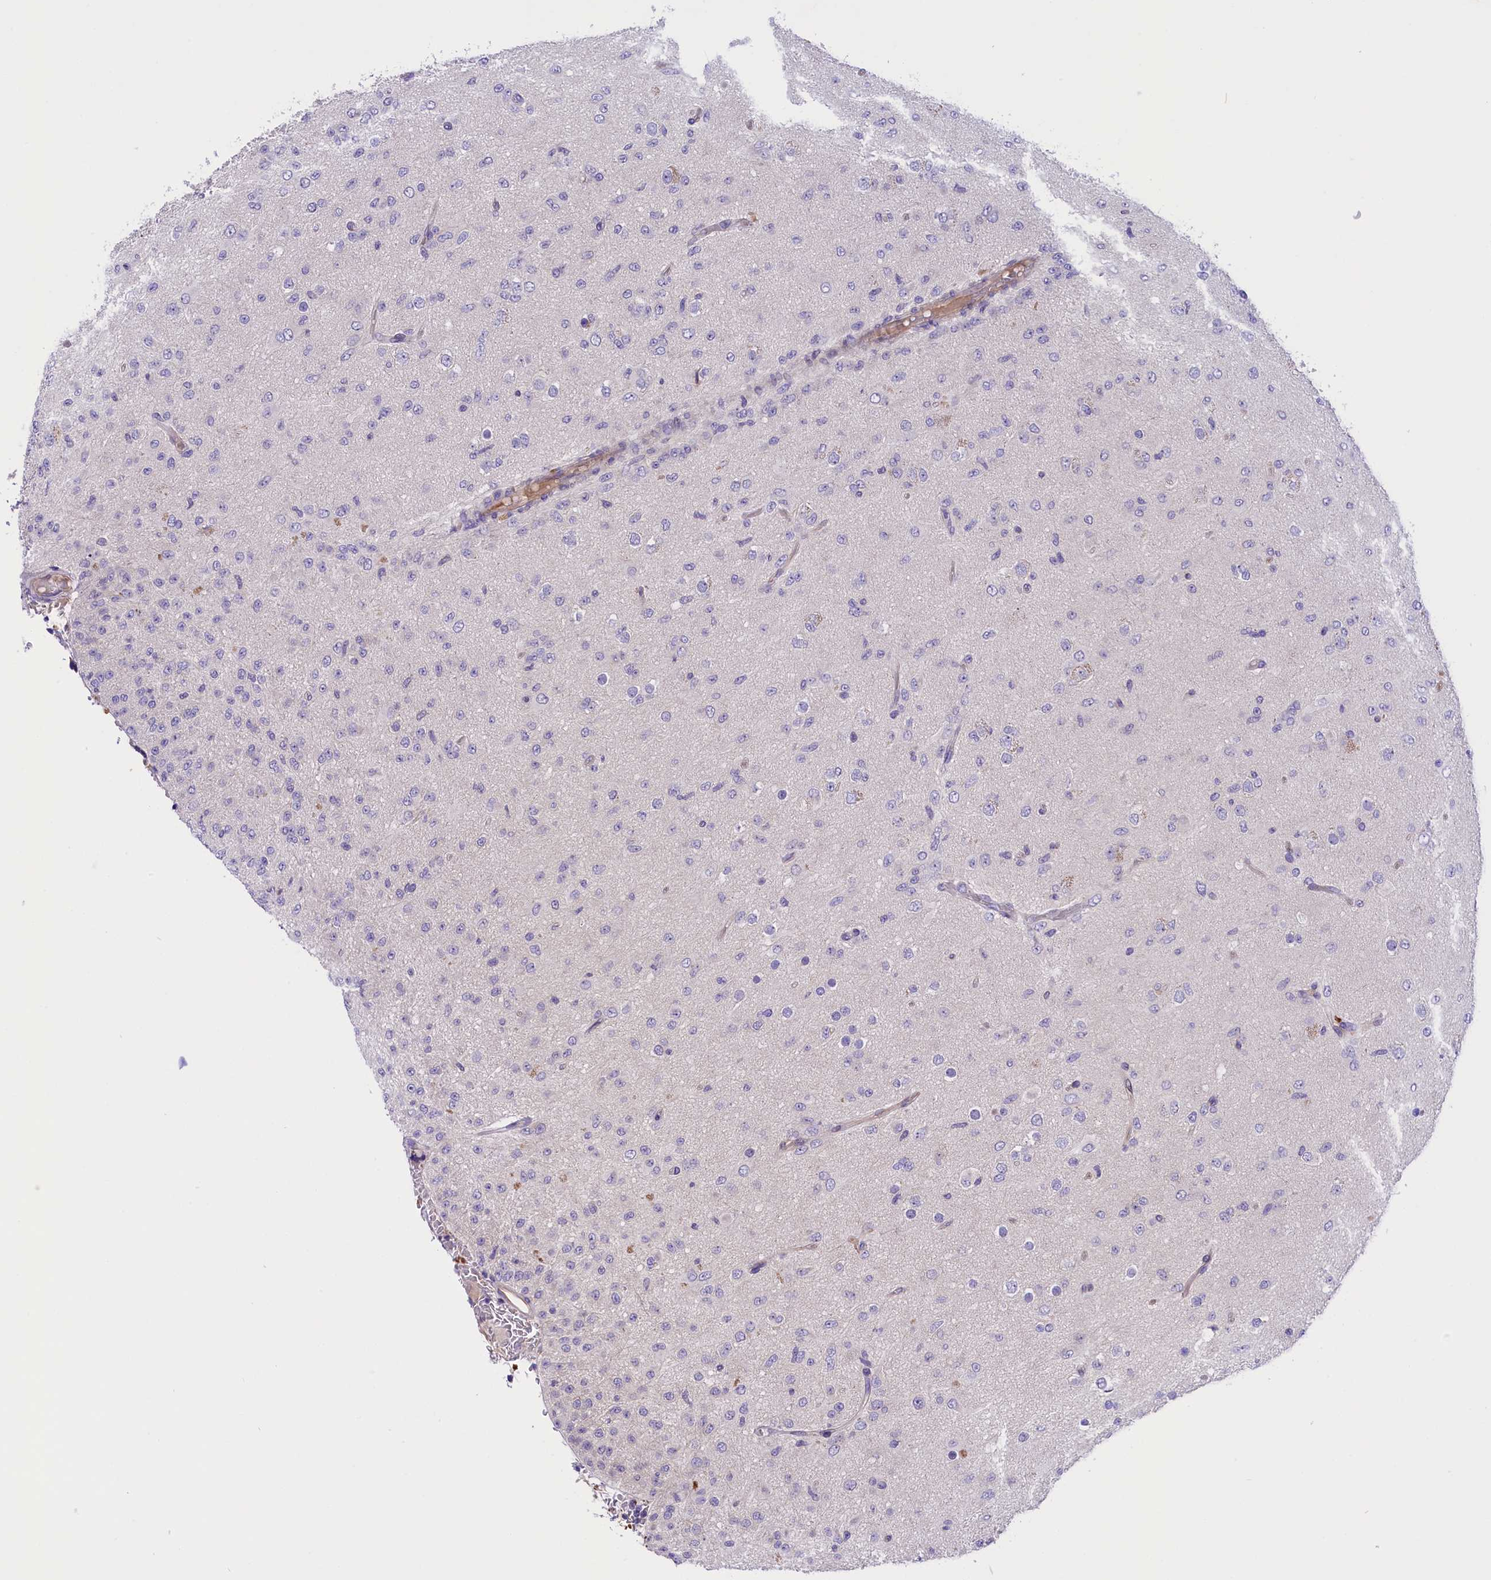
{"staining": {"intensity": "negative", "quantity": "none", "location": "none"}, "tissue": "glioma", "cell_type": "Tumor cells", "image_type": "cancer", "snomed": [{"axis": "morphology", "description": "Glioma, malignant, Low grade"}, {"axis": "topography", "description": "Brain"}], "caption": "This image is of glioma stained with immunohistochemistry to label a protein in brown with the nuclei are counter-stained blue. There is no staining in tumor cells.", "gene": "CCDC32", "patient": {"sex": "male", "age": 65}}